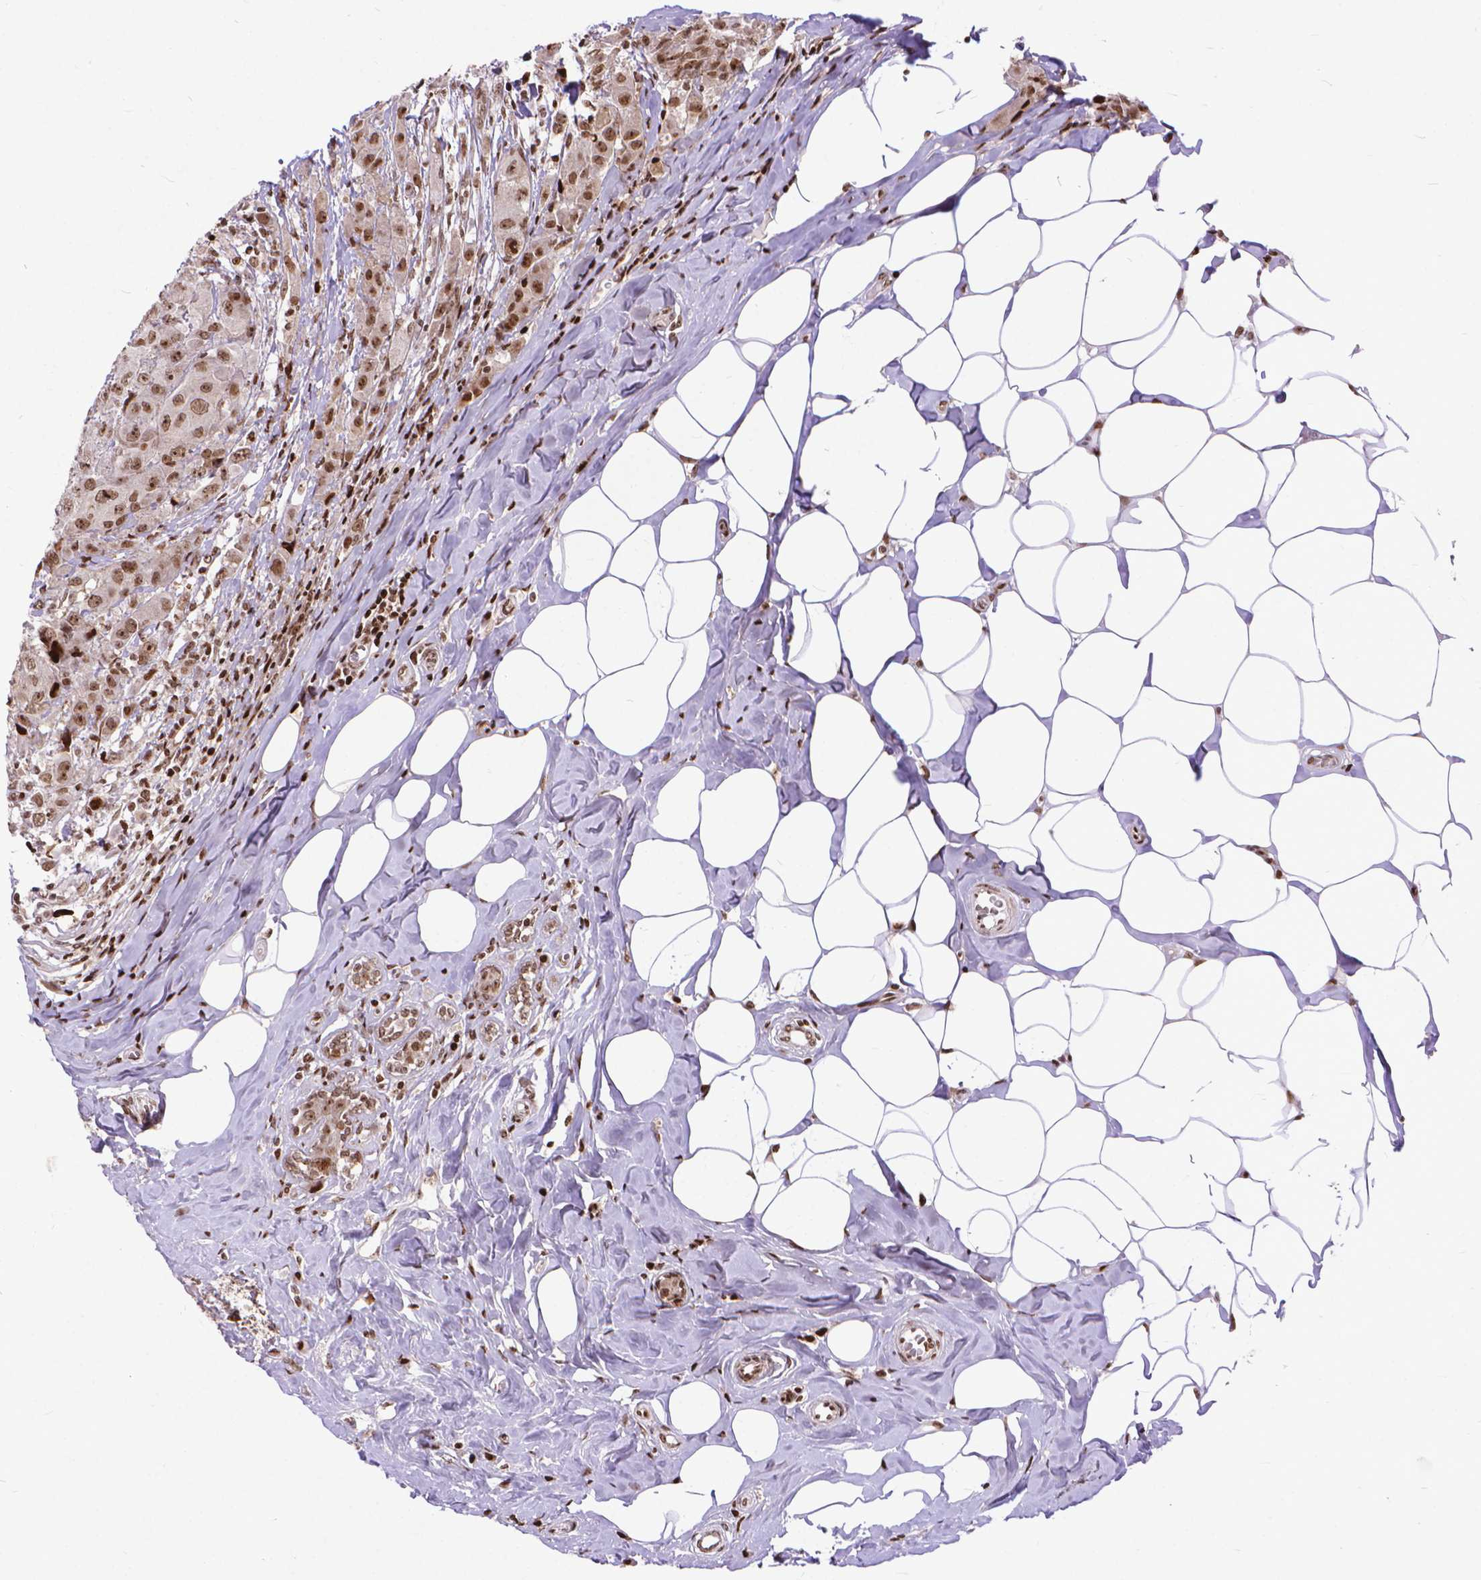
{"staining": {"intensity": "moderate", "quantity": ">75%", "location": "nuclear"}, "tissue": "breast cancer", "cell_type": "Tumor cells", "image_type": "cancer", "snomed": [{"axis": "morphology", "description": "Normal tissue, NOS"}, {"axis": "morphology", "description": "Duct carcinoma"}, {"axis": "topography", "description": "Breast"}], "caption": "High-magnification brightfield microscopy of breast infiltrating ductal carcinoma stained with DAB (3,3'-diaminobenzidine) (brown) and counterstained with hematoxylin (blue). tumor cells exhibit moderate nuclear expression is present in approximately>75% of cells.", "gene": "AMER1", "patient": {"sex": "female", "age": 43}}